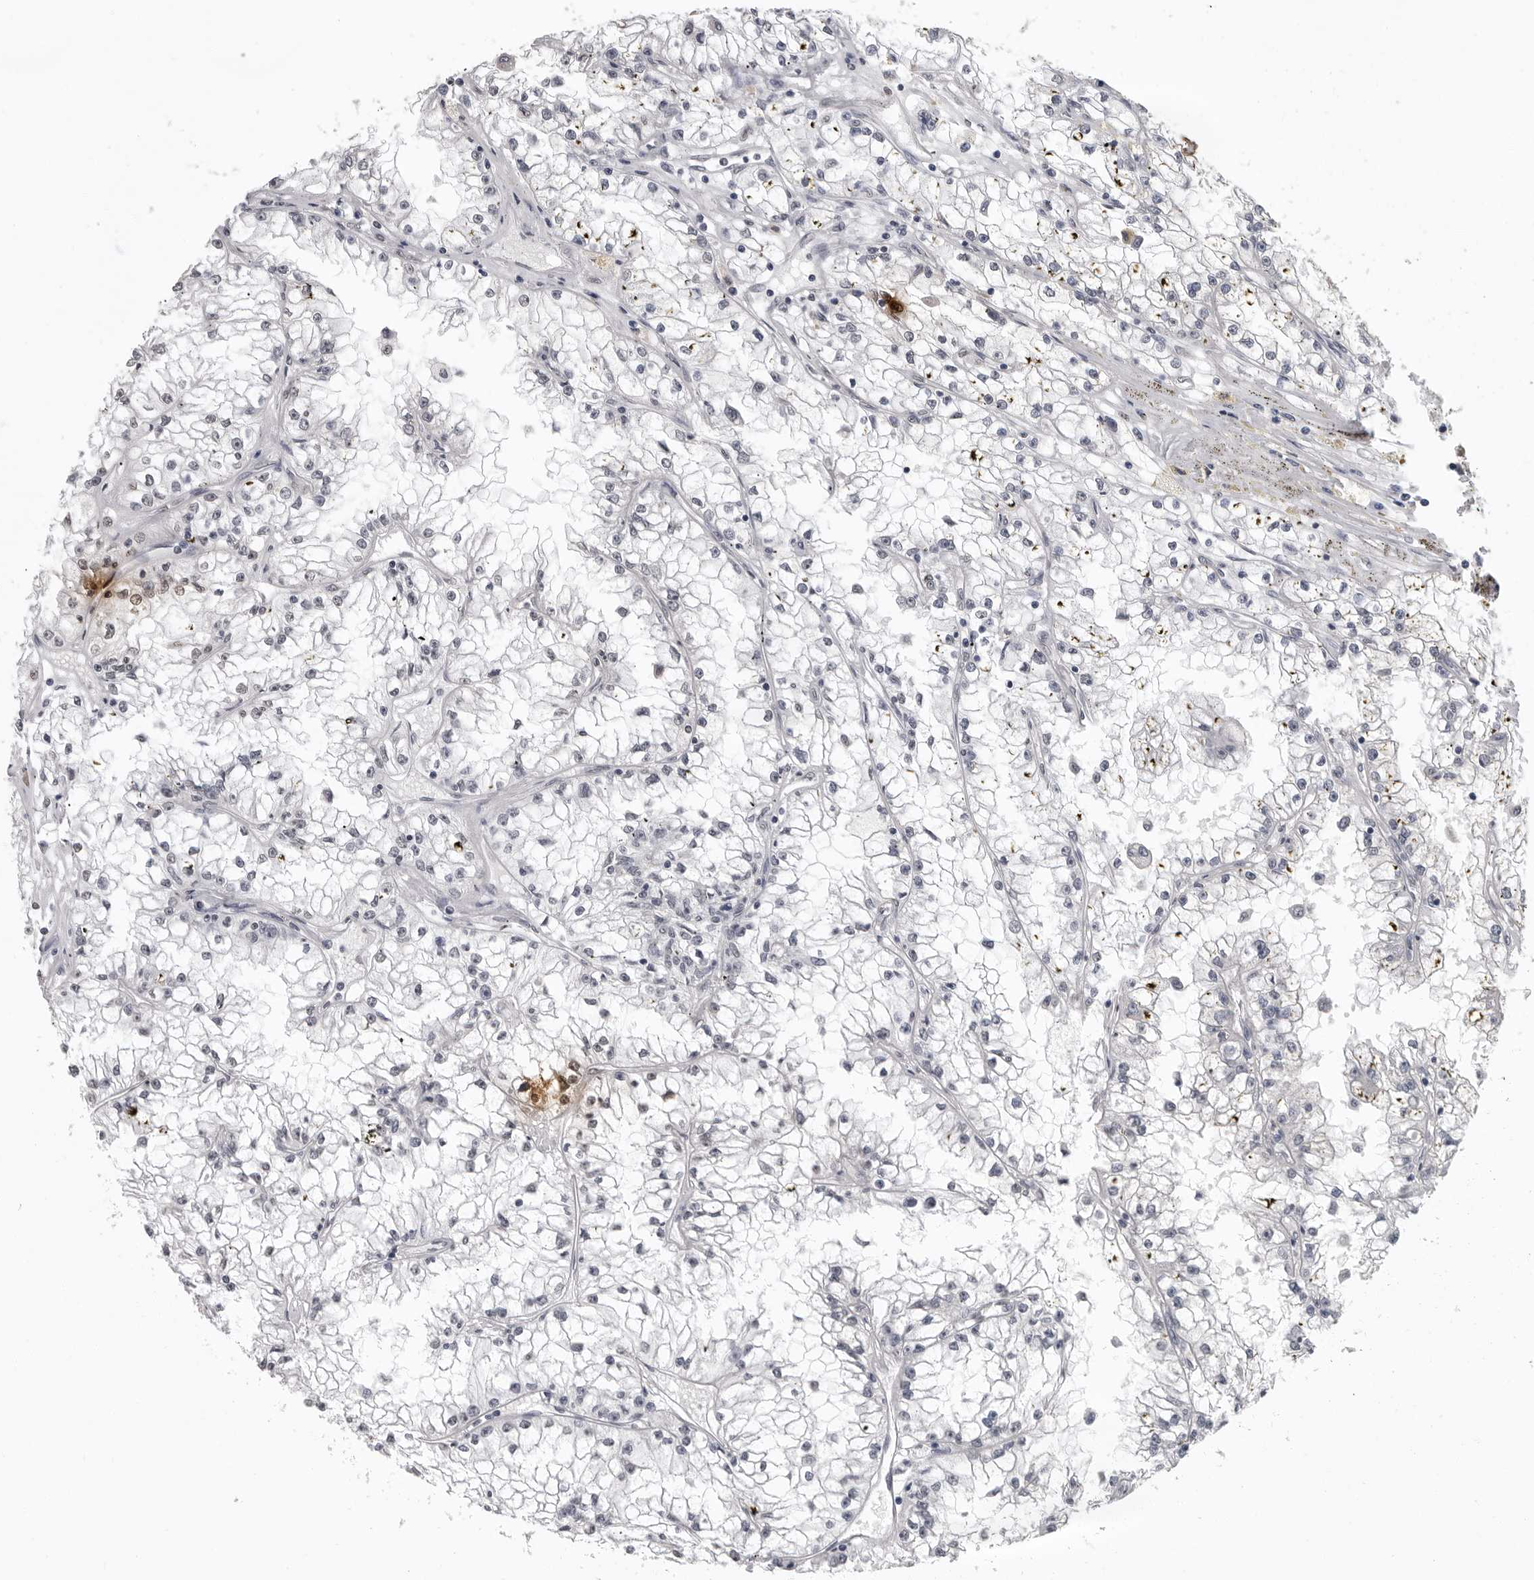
{"staining": {"intensity": "negative", "quantity": "none", "location": "none"}, "tissue": "renal cancer", "cell_type": "Tumor cells", "image_type": "cancer", "snomed": [{"axis": "morphology", "description": "Adenocarcinoma, NOS"}, {"axis": "topography", "description": "Kidney"}], "caption": "Human adenocarcinoma (renal) stained for a protein using IHC shows no positivity in tumor cells.", "gene": "HEPACAM", "patient": {"sex": "male", "age": 56}}